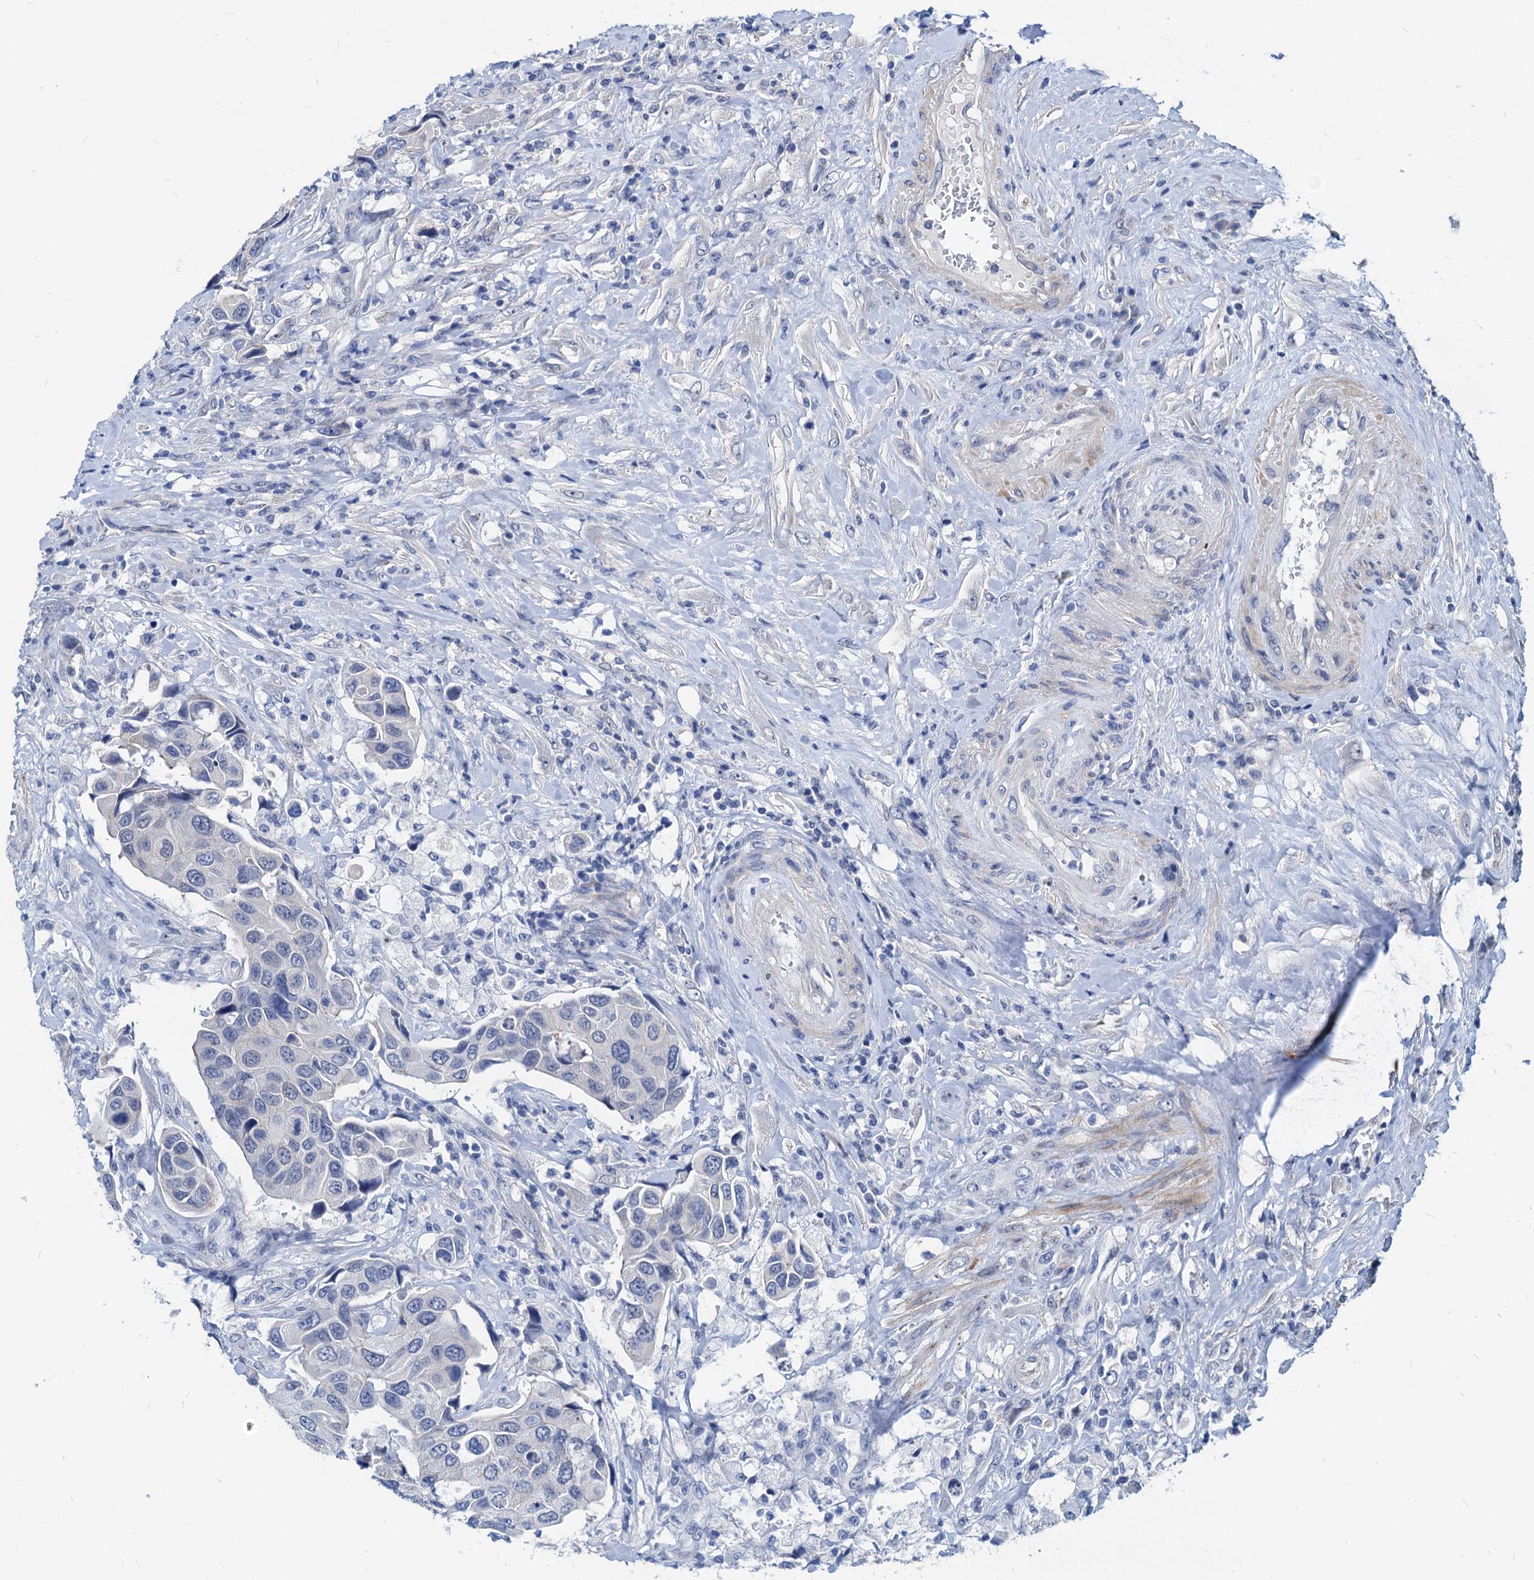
{"staining": {"intensity": "negative", "quantity": "none", "location": "none"}, "tissue": "urothelial cancer", "cell_type": "Tumor cells", "image_type": "cancer", "snomed": [{"axis": "morphology", "description": "Urothelial carcinoma, High grade"}, {"axis": "topography", "description": "Urinary bladder"}], "caption": "DAB (3,3'-diaminobenzidine) immunohistochemical staining of human urothelial cancer exhibits no significant expression in tumor cells.", "gene": "HSF2", "patient": {"sex": "male", "age": 74}}